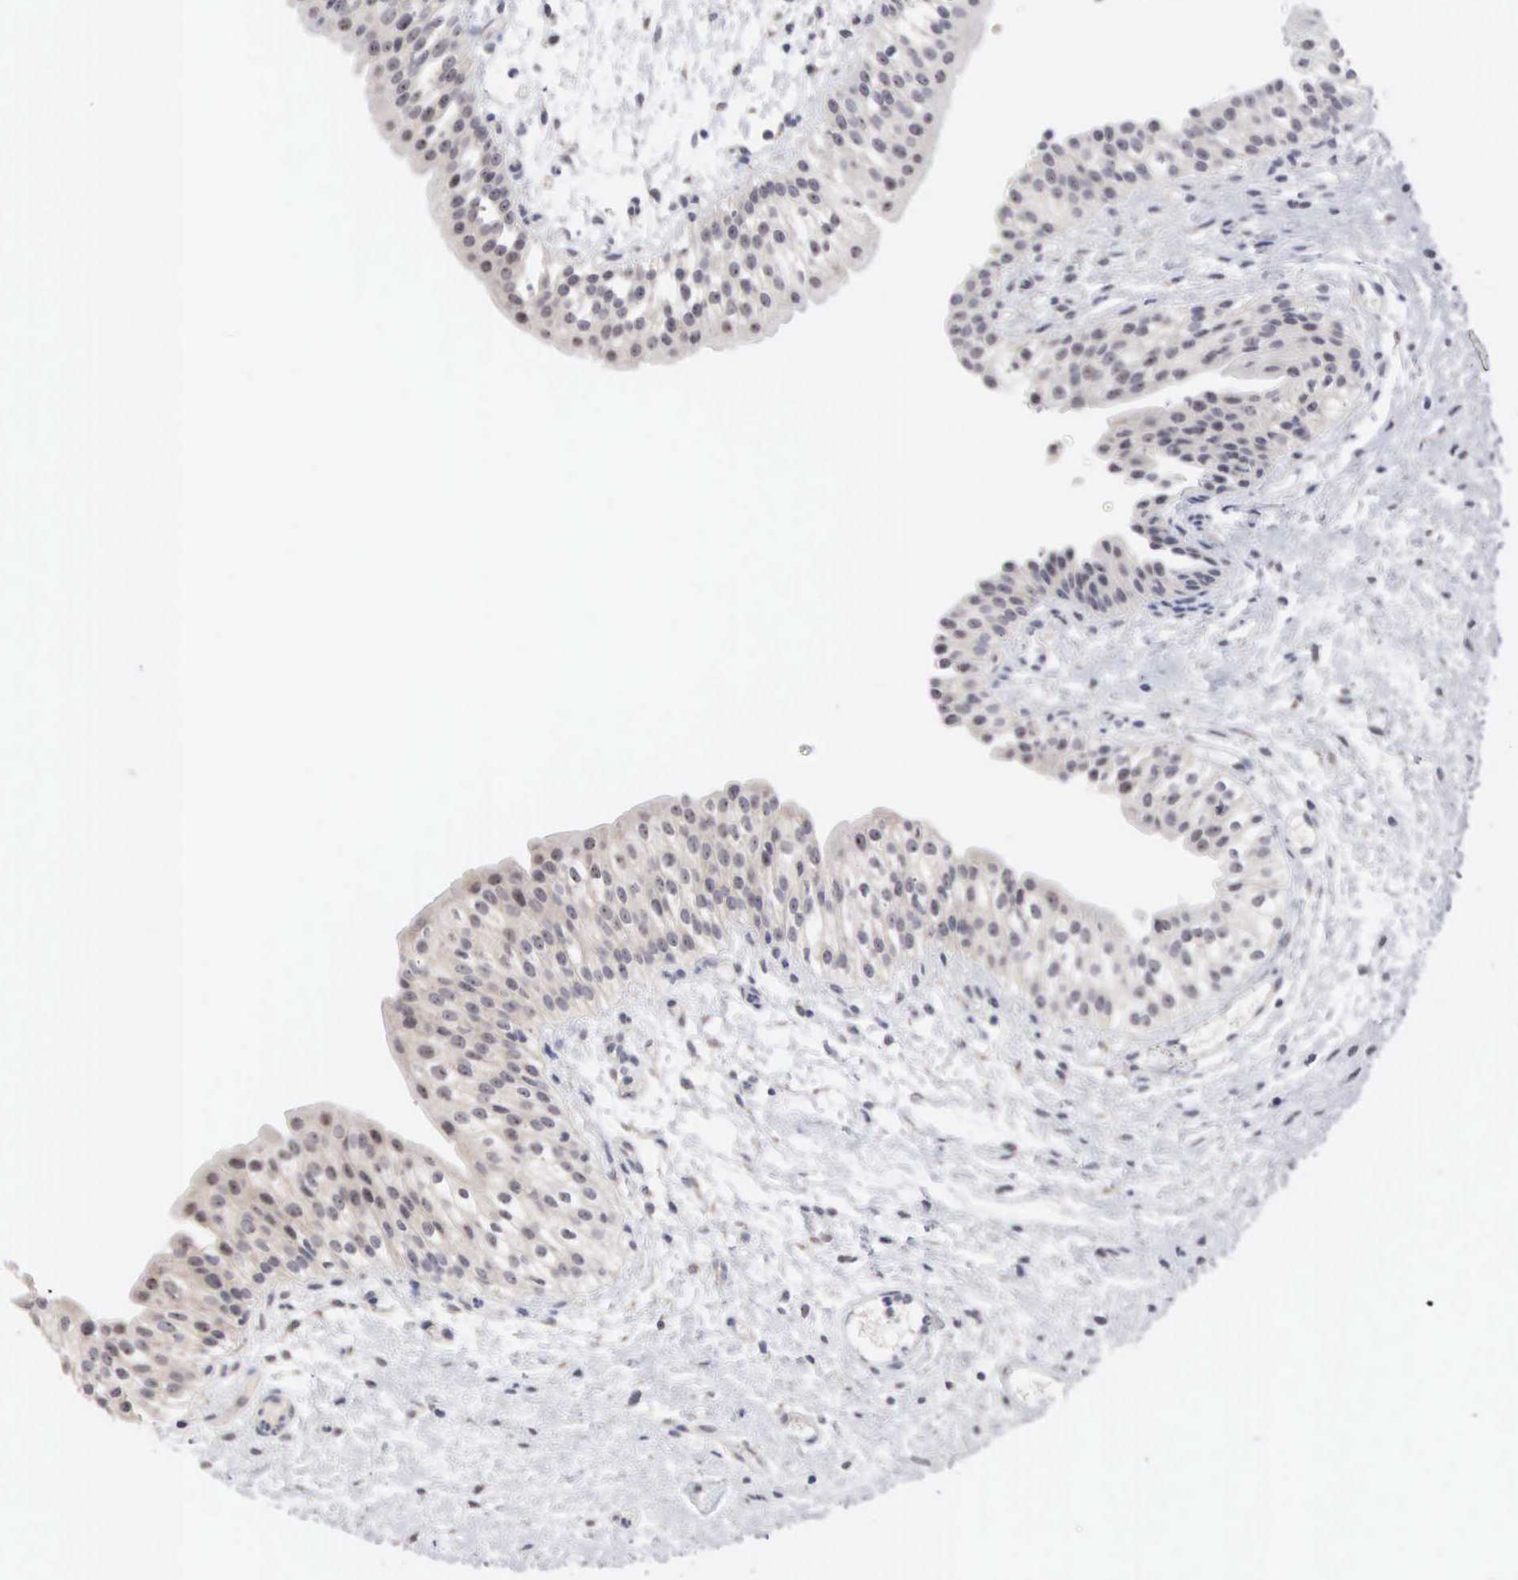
{"staining": {"intensity": "weak", "quantity": "25%-75%", "location": "nuclear"}, "tissue": "urinary bladder", "cell_type": "Urothelial cells", "image_type": "normal", "snomed": [{"axis": "morphology", "description": "Normal tissue, NOS"}, {"axis": "topography", "description": "Urinary bladder"}], "caption": "High-magnification brightfield microscopy of normal urinary bladder stained with DAB (brown) and counterstained with hematoxylin (blue). urothelial cells exhibit weak nuclear expression is identified in approximately25%-75% of cells. (IHC, brightfield microscopy, high magnification).", "gene": "ACOT4", "patient": {"sex": "male", "age": 48}}